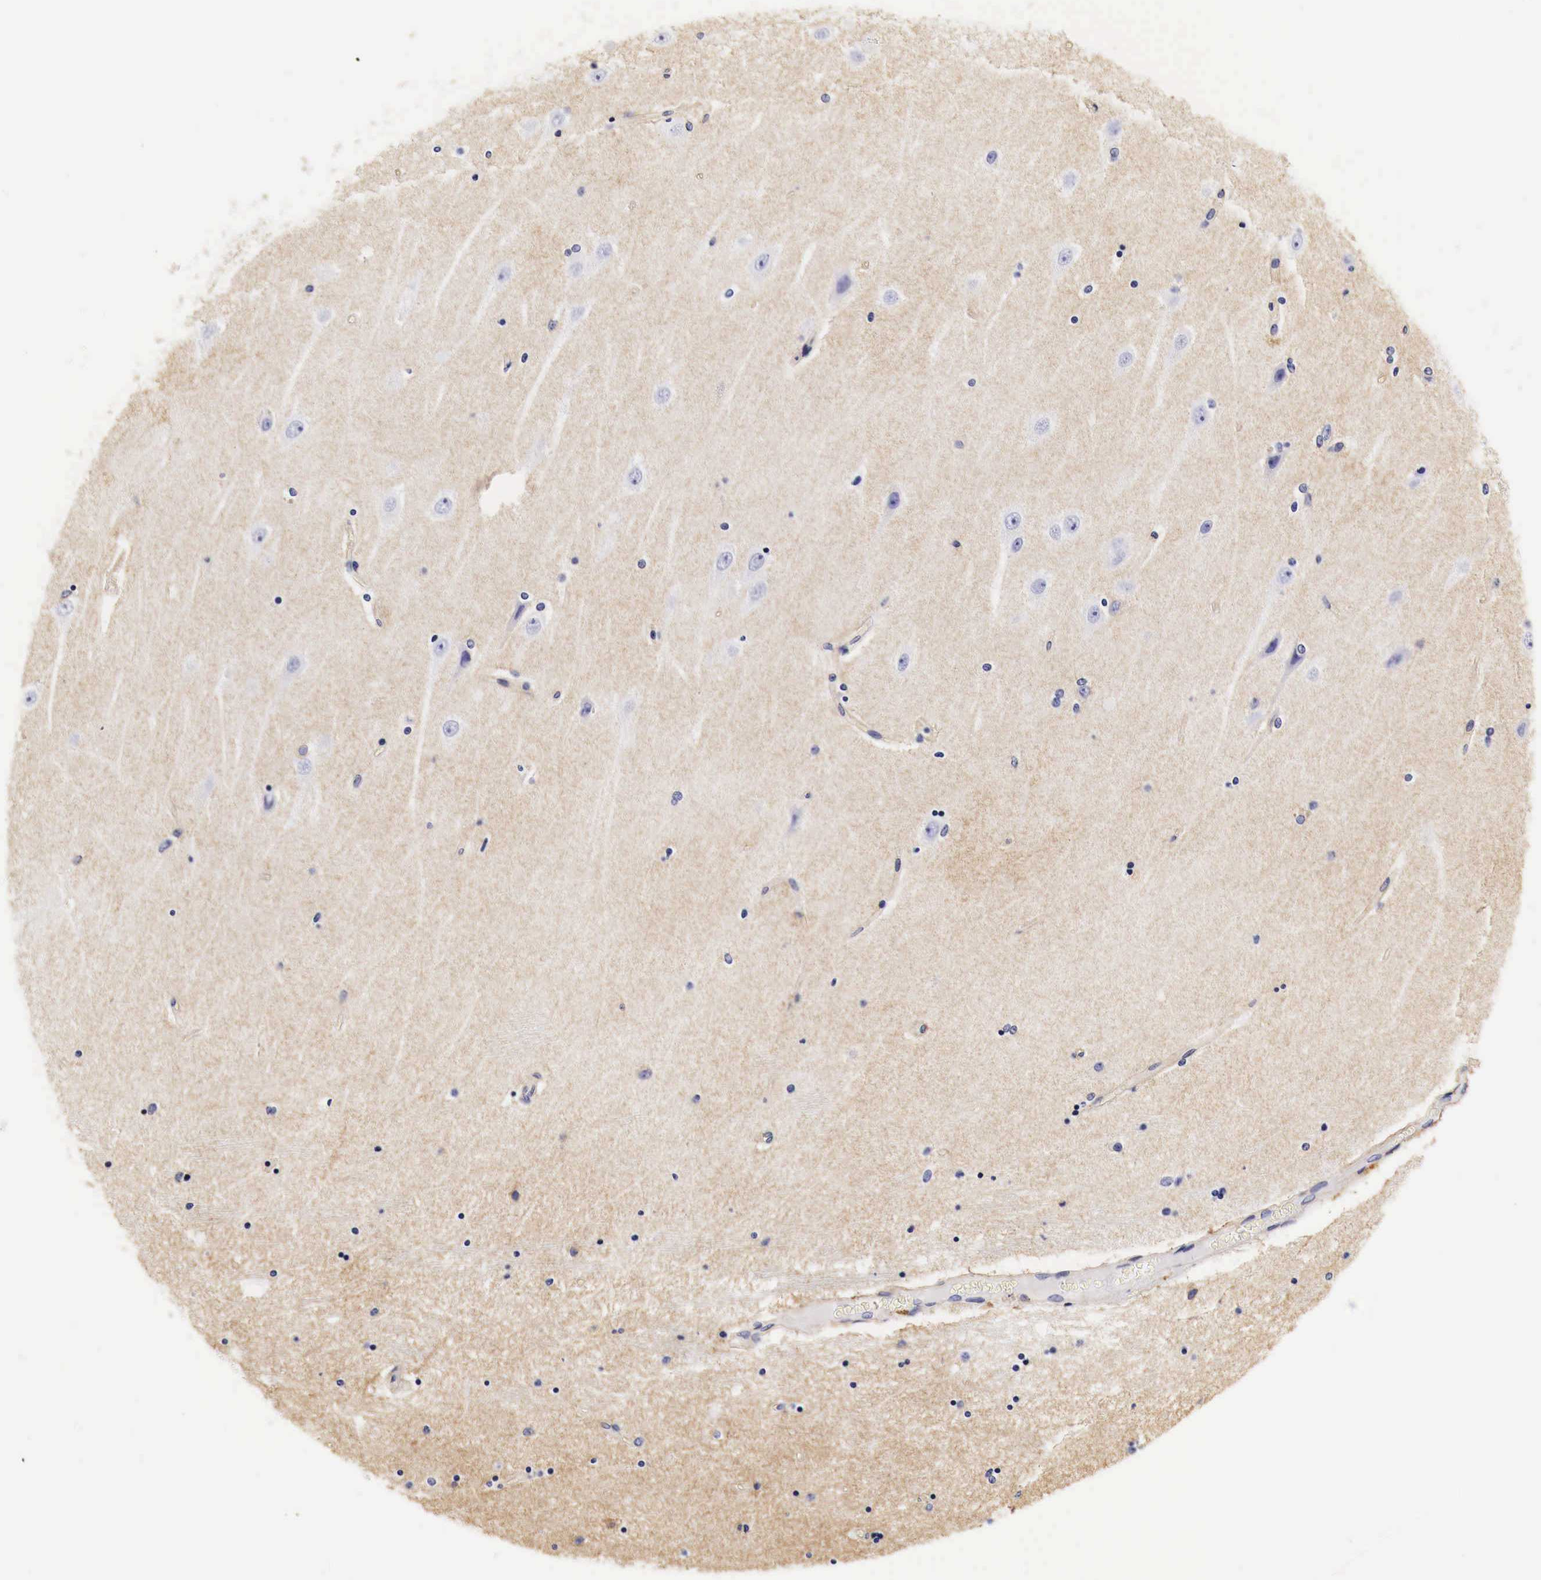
{"staining": {"intensity": "moderate", "quantity": "25%-75%", "location": "cytoplasmic/membranous"}, "tissue": "hippocampus", "cell_type": "Glial cells", "image_type": "normal", "snomed": [{"axis": "morphology", "description": "Normal tissue, NOS"}, {"axis": "topography", "description": "Hippocampus"}], "caption": "IHC micrograph of normal hippocampus: hippocampus stained using immunohistochemistry (IHC) demonstrates medium levels of moderate protein expression localized specifically in the cytoplasmic/membranous of glial cells, appearing as a cytoplasmic/membranous brown color.", "gene": "EGFR", "patient": {"sex": "female", "age": 54}}